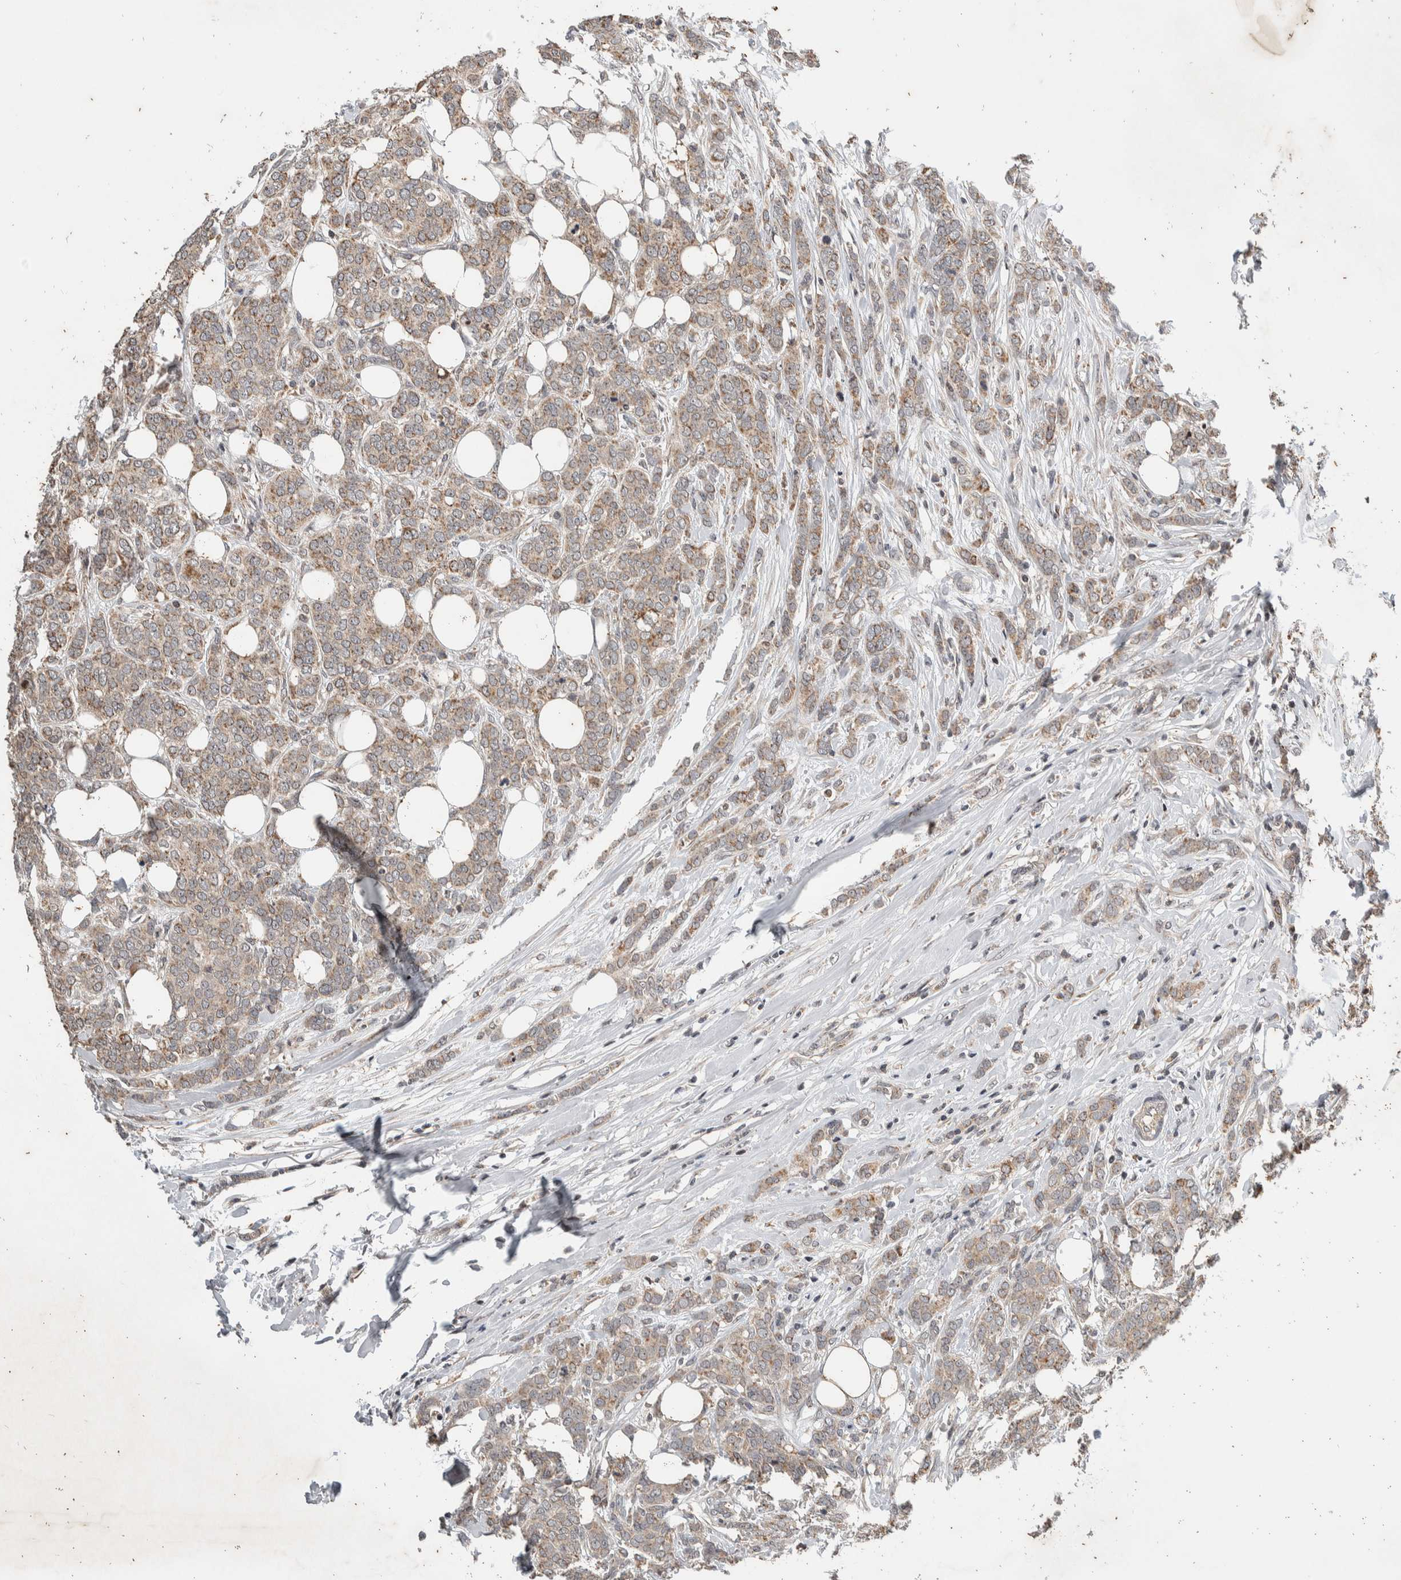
{"staining": {"intensity": "weak", "quantity": "25%-75%", "location": "cytoplasmic/membranous"}, "tissue": "breast cancer", "cell_type": "Tumor cells", "image_type": "cancer", "snomed": [{"axis": "morphology", "description": "Lobular carcinoma"}, {"axis": "topography", "description": "Skin"}, {"axis": "topography", "description": "Breast"}], "caption": "High-power microscopy captured an IHC histopathology image of lobular carcinoma (breast), revealing weak cytoplasmic/membranous staining in about 25%-75% of tumor cells. The staining is performed using DAB (3,3'-diaminobenzidine) brown chromogen to label protein expression. The nuclei are counter-stained blue using hematoxylin.", "gene": "ATXN7L1", "patient": {"sex": "female", "age": 46}}